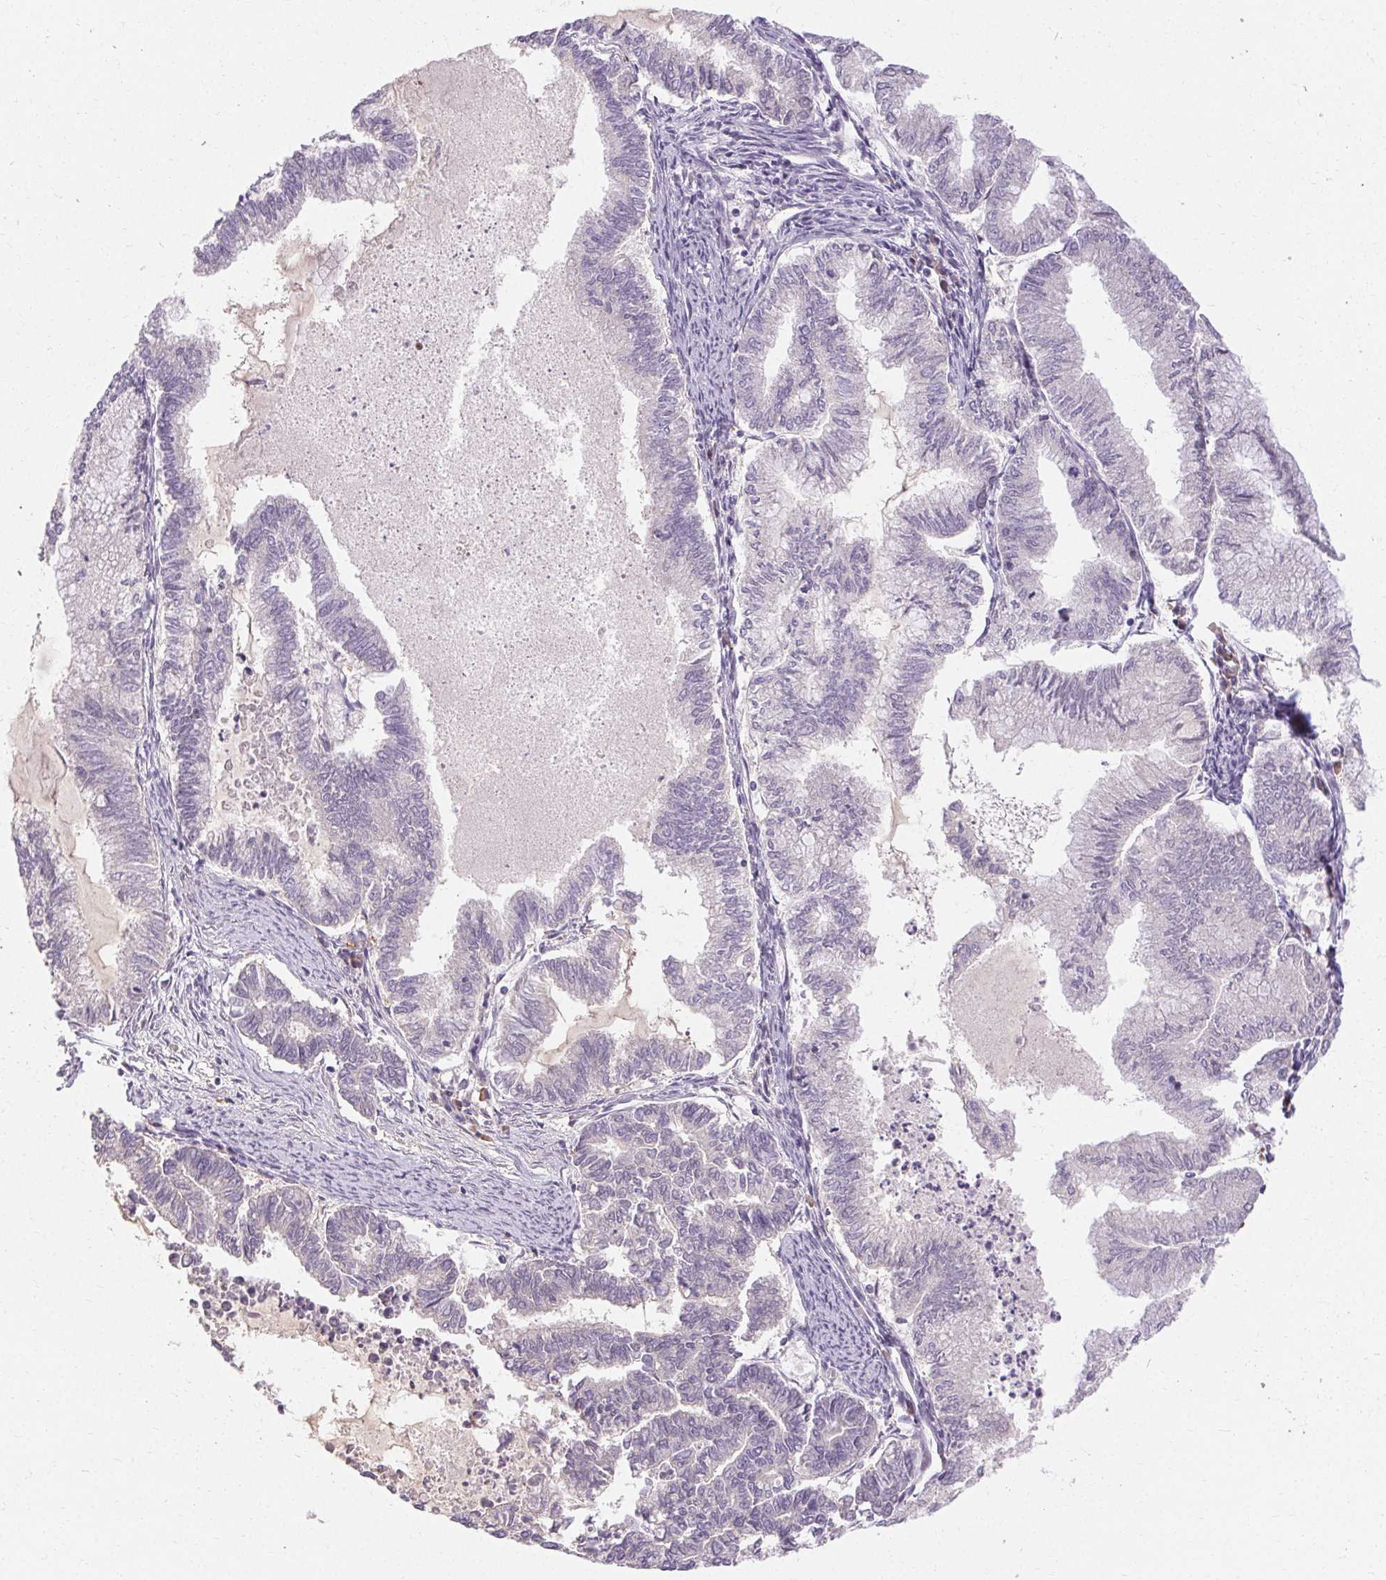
{"staining": {"intensity": "negative", "quantity": "none", "location": "none"}, "tissue": "endometrial cancer", "cell_type": "Tumor cells", "image_type": "cancer", "snomed": [{"axis": "morphology", "description": "Adenocarcinoma, NOS"}, {"axis": "topography", "description": "Endometrium"}], "caption": "This micrograph is of endometrial cancer stained with immunohistochemistry to label a protein in brown with the nuclei are counter-stained blue. There is no positivity in tumor cells.", "gene": "TMEM52B", "patient": {"sex": "female", "age": 79}}